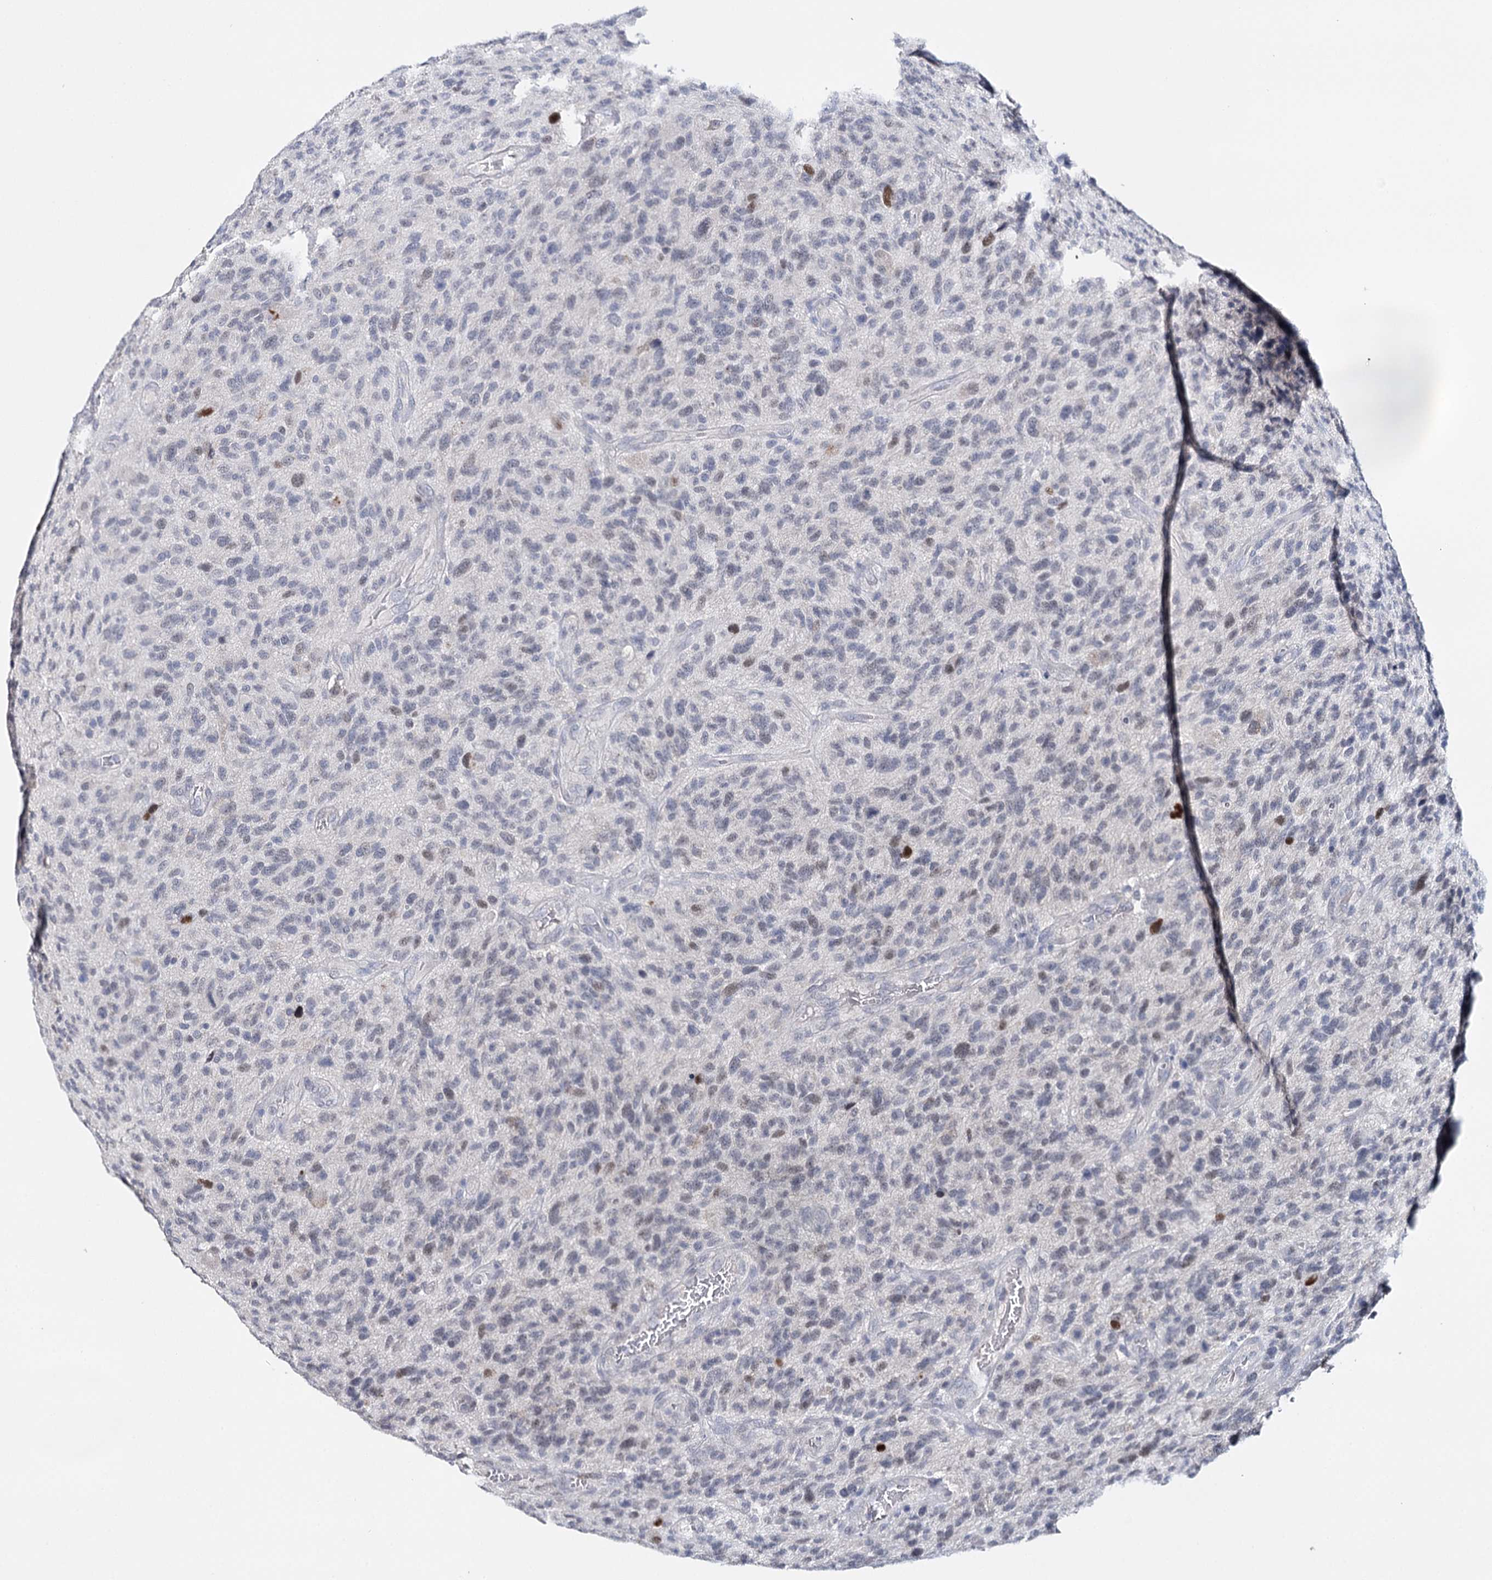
{"staining": {"intensity": "moderate", "quantity": "<25%", "location": "nuclear"}, "tissue": "glioma", "cell_type": "Tumor cells", "image_type": "cancer", "snomed": [{"axis": "morphology", "description": "Glioma, malignant, High grade"}, {"axis": "topography", "description": "Brain"}], "caption": "Approximately <25% of tumor cells in human malignant glioma (high-grade) display moderate nuclear protein expression as visualized by brown immunohistochemical staining.", "gene": "TP53", "patient": {"sex": "male", "age": 47}}